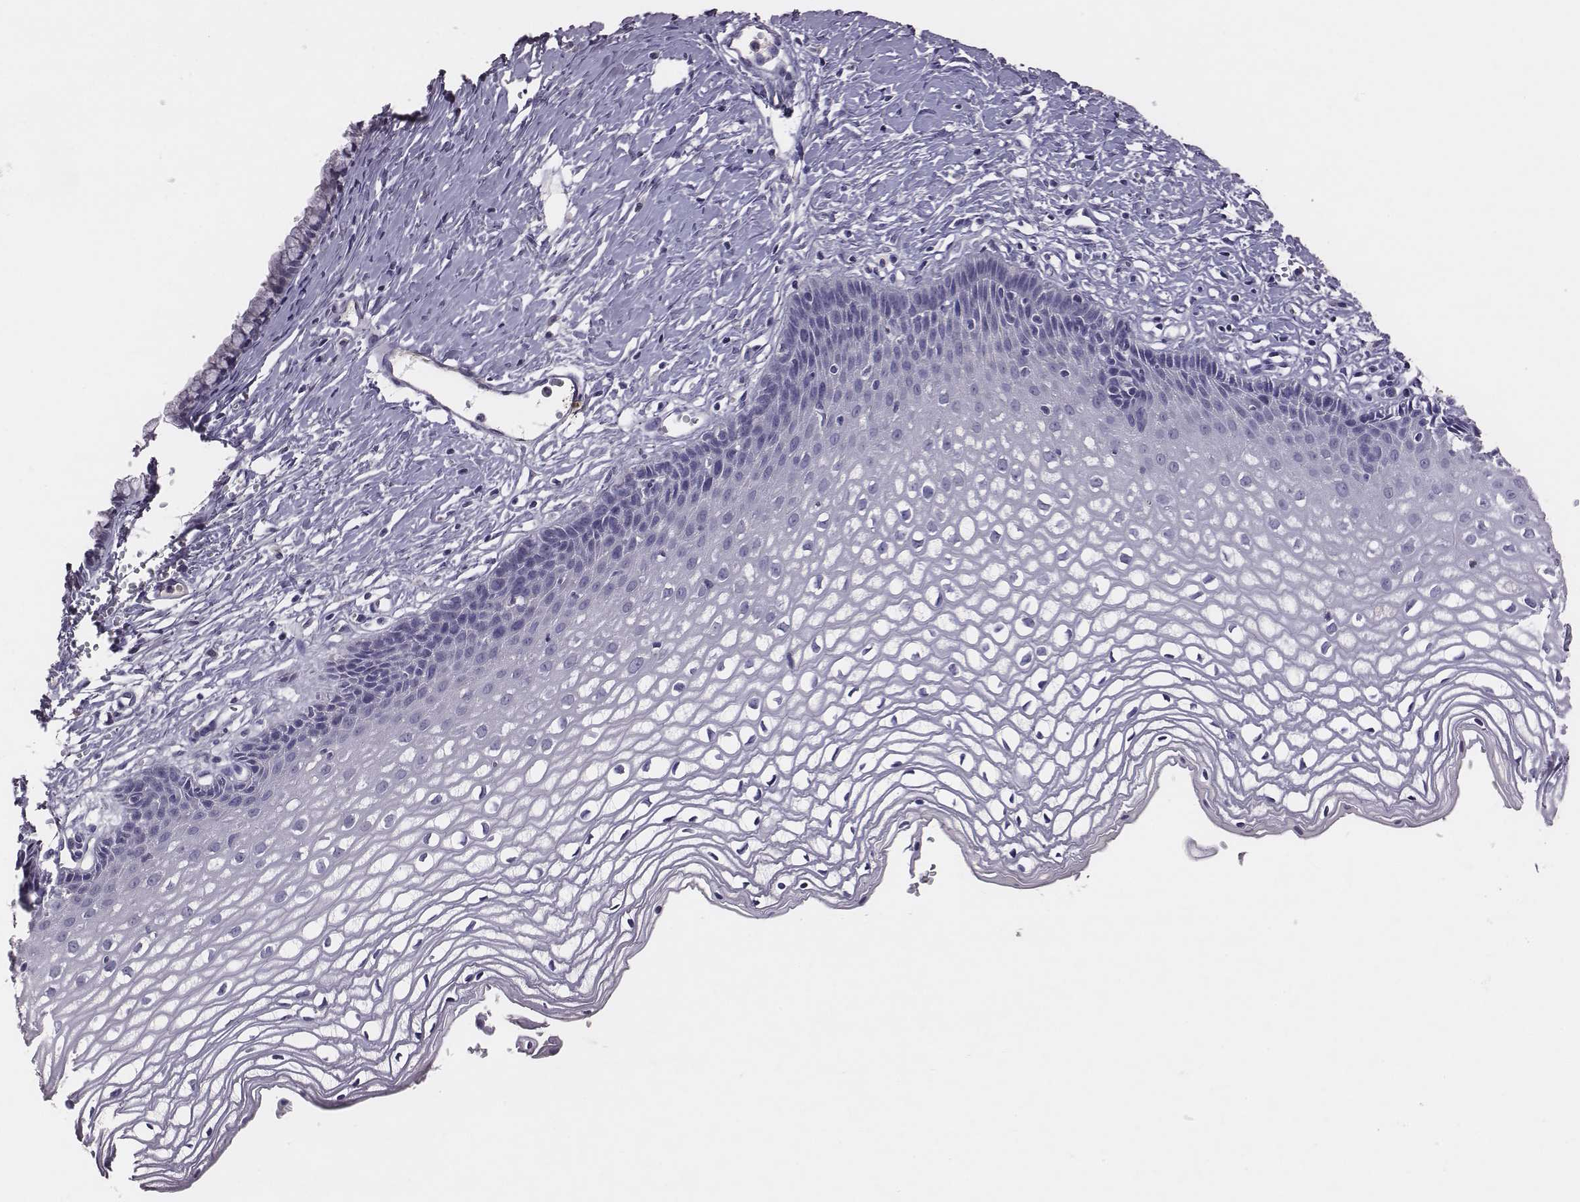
{"staining": {"intensity": "negative", "quantity": "none", "location": "none"}, "tissue": "cervix", "cell_type": "Squamous epithelial cells", "image_type": "normal", "snomed": [{"axis": "morphology", "description": "Normal tissue, NOS"}, {"axis": "topography", "description": "Cervix"}], "caption": "DAB (3,3'-diaminobenzidine) immunohistochemical staining of benign cervix reveals no significant staining in squamous epithelial cells. (Brightfield microscopy of DAB immunohistochemistry (IHC) at high magnification).", "gene": "EN1", "patient": {"sex": "female", "age": 40}}